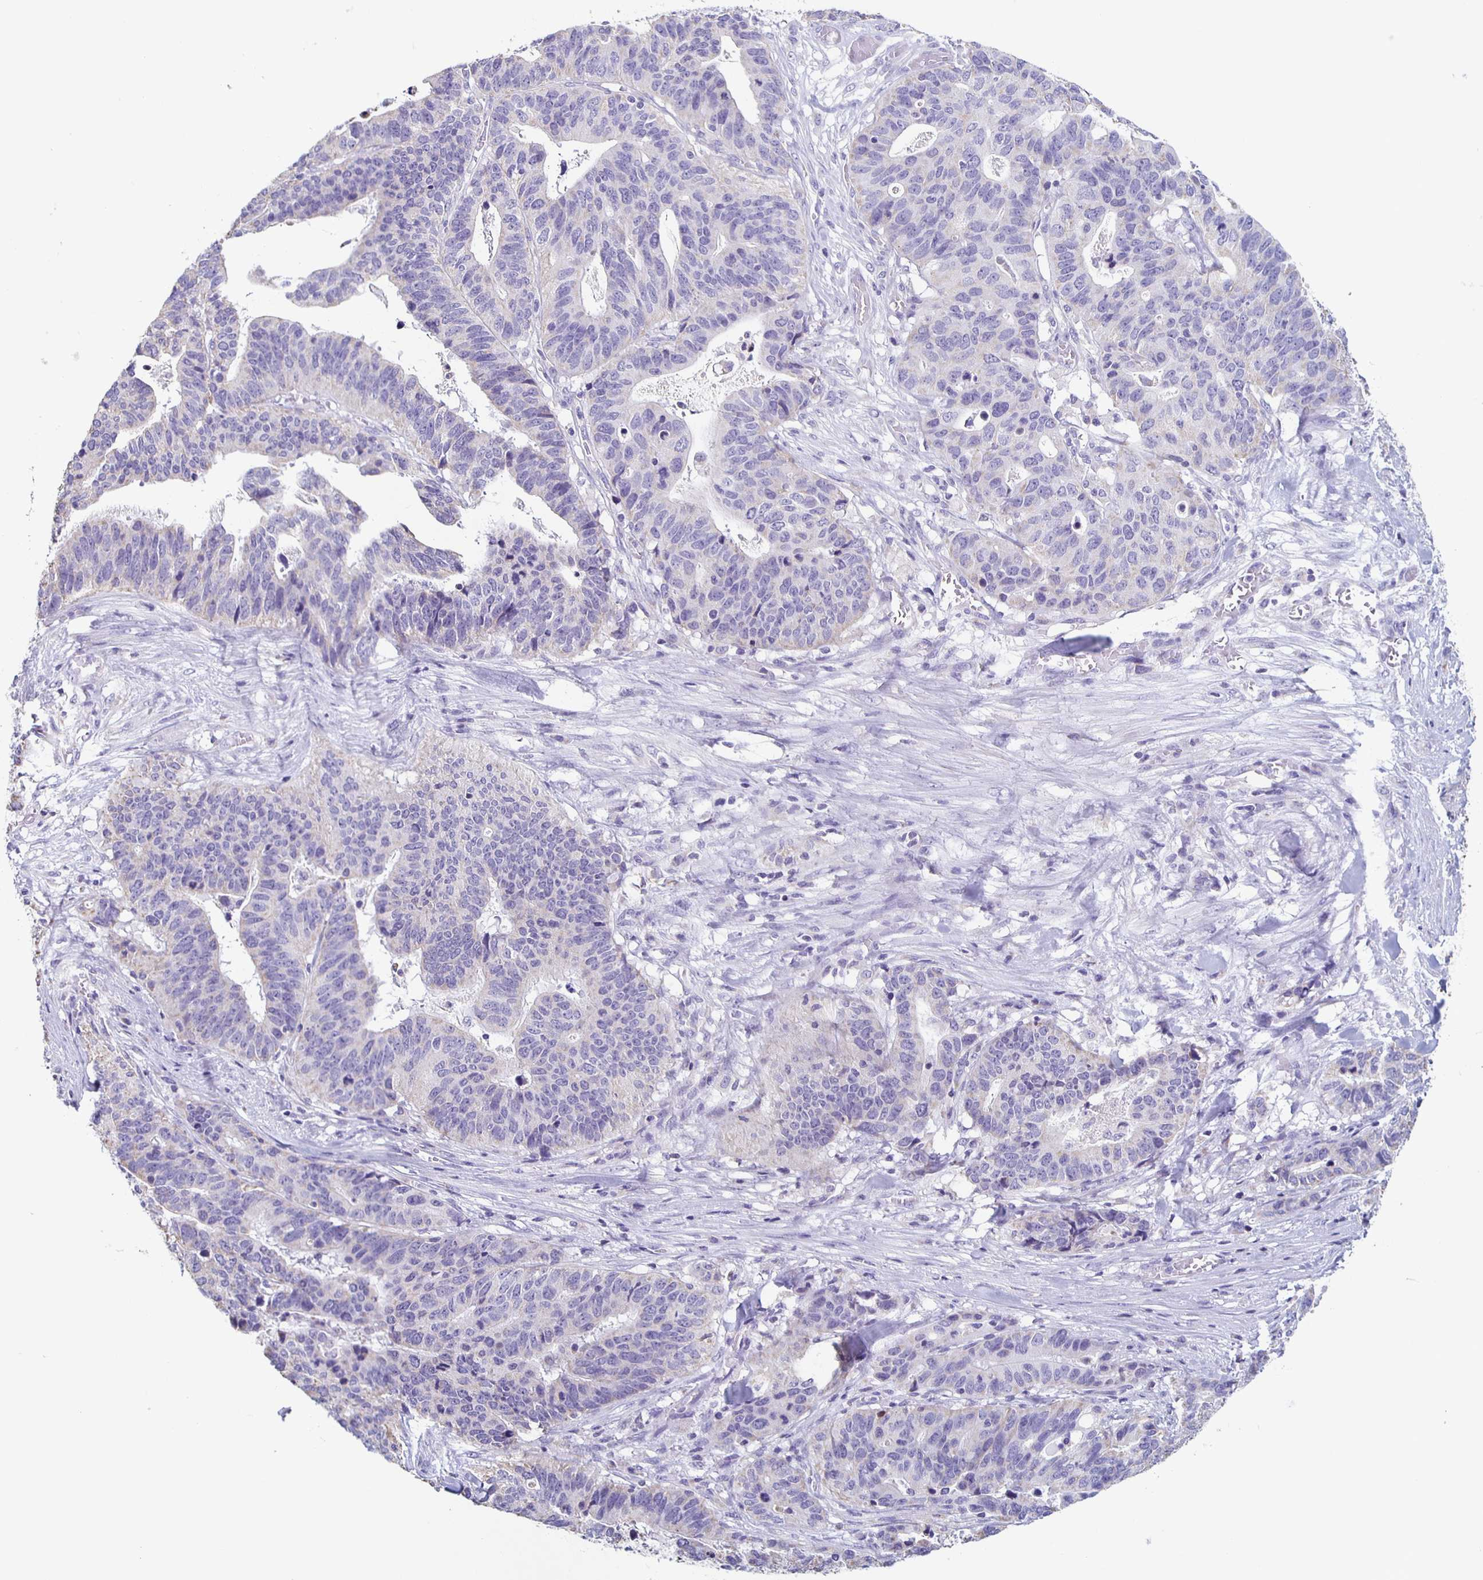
{"staining": {"intensity": "negative", "quantity": "none", "location": "none"}, "tissue": "stomach cancer", "cell_type": "Tumor cells", "image_type": "cancer", "snomed": [{"axis": "morphology", "description": "Adenocarcinoma, NOS"}, {"axis": "topography", "description": "Stomach, upper"}], "caption": "High magnification brightfield microscopy of stomach adenocarcinoma stained with DAB (3,3'-diaminobenzidine) (brown) and counterstained with hematoxylin (blue): tumor cells show no significant staining.", "gene": "TPPP", "patient": {"sex": "female", "age": 67}}